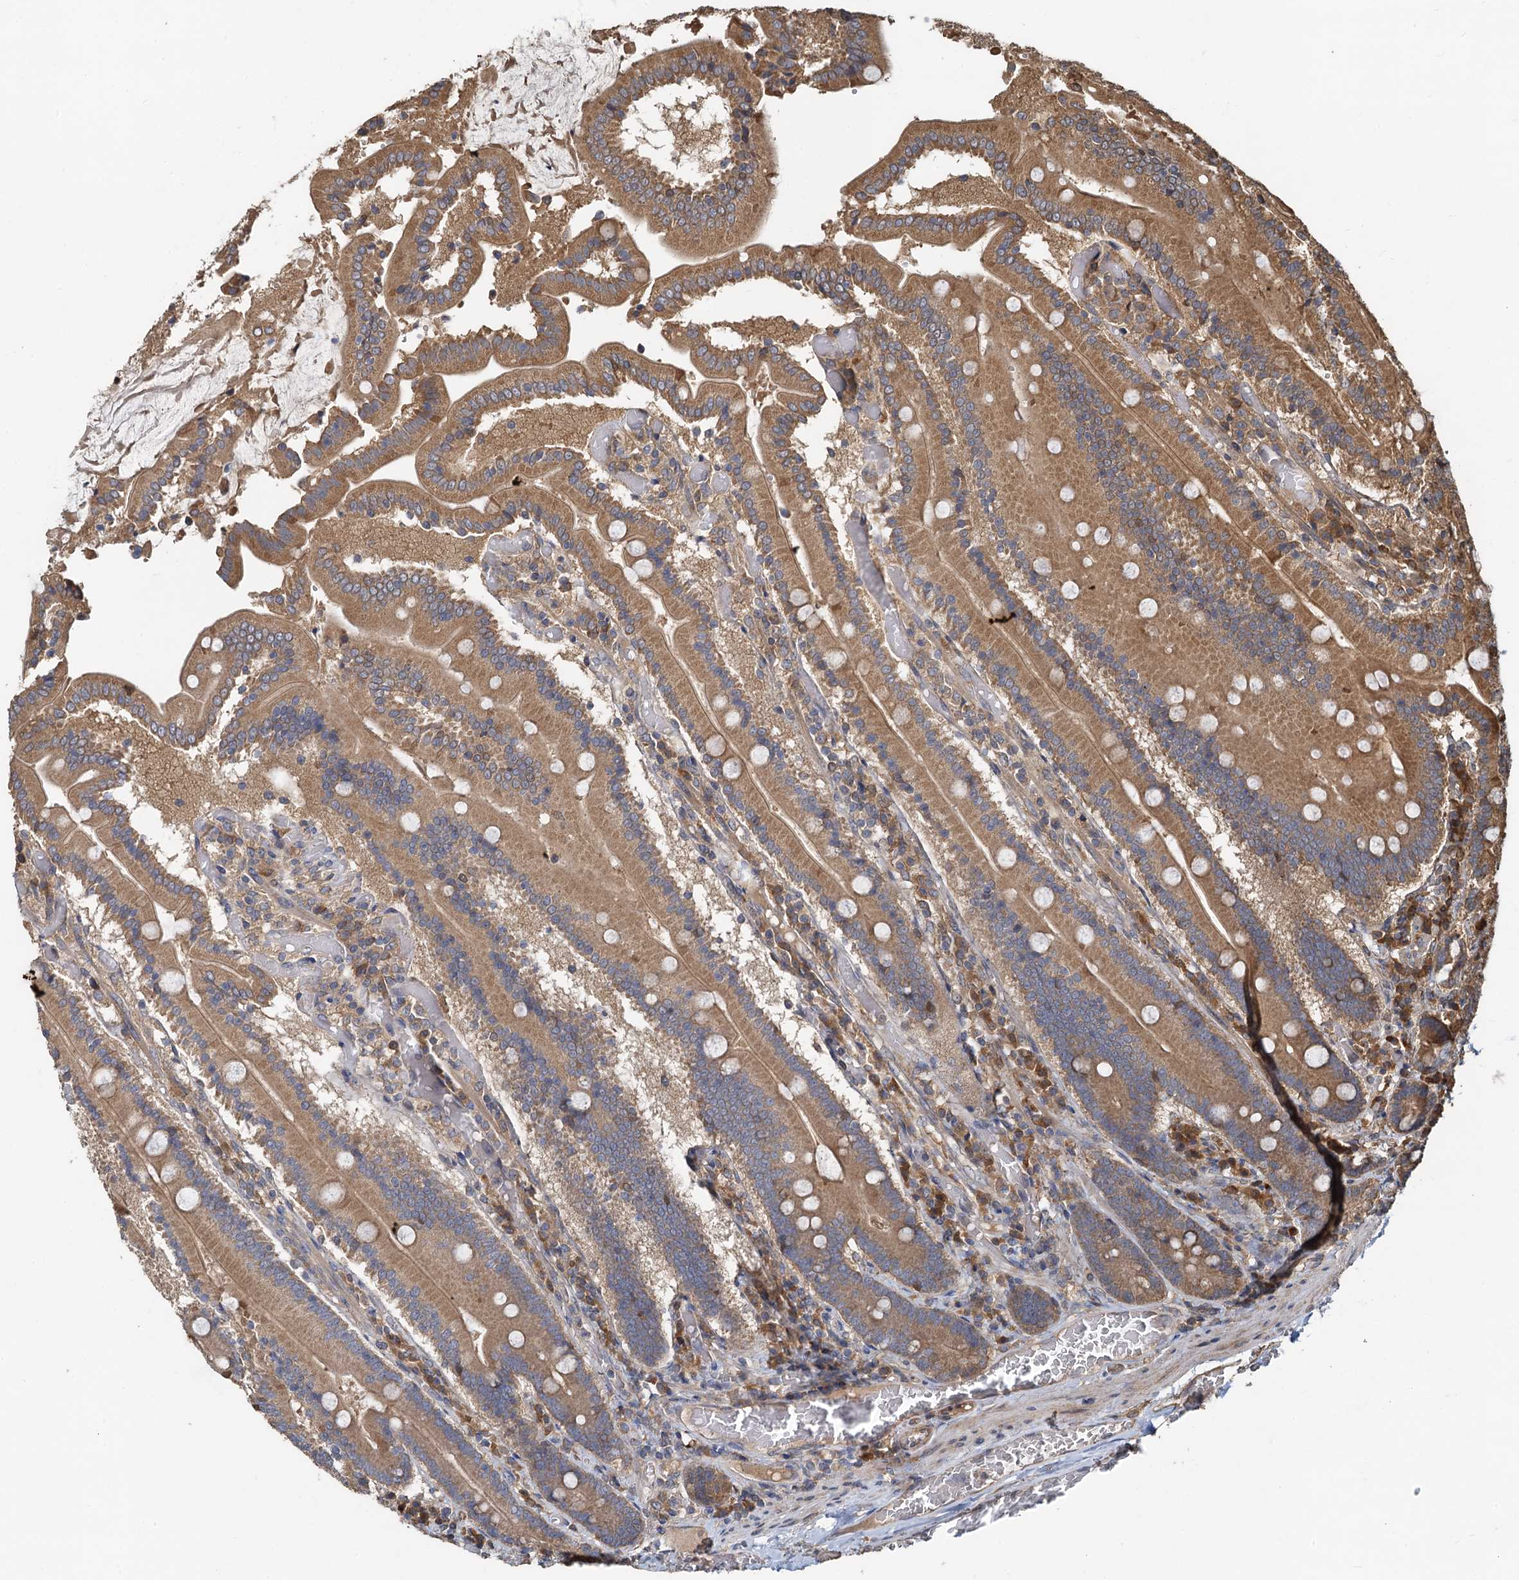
{"staining": {"intensity": "moderate", "quantity": ">75%", "location": "cytoplasmic/membranous"}, "tissue": "duodenum", "cell_type": "Glandular cells", "image_type": "normal", "snomed": [{"axis": "morphology", "description": "Normal tissue, NOS"}, {"axis": "topography", "description": "Duodenum"}], "caption": "High-magnification brightfield microscopy of normal duodenum stained with DAB (brown) and counterstained with hematoxylin (blue). glandular cells exhibit moderate cytoplasmic/membranous expression is appreciated in approximately>75% of cells. The protein is stained brown, and the nuclei are stained in blue (DAB (3,3'-diaminobenzidine) IHC with brightfield microscopy, high magnification).", "gene": "HYI", "patient": {"sex": "female", "age": 62}}